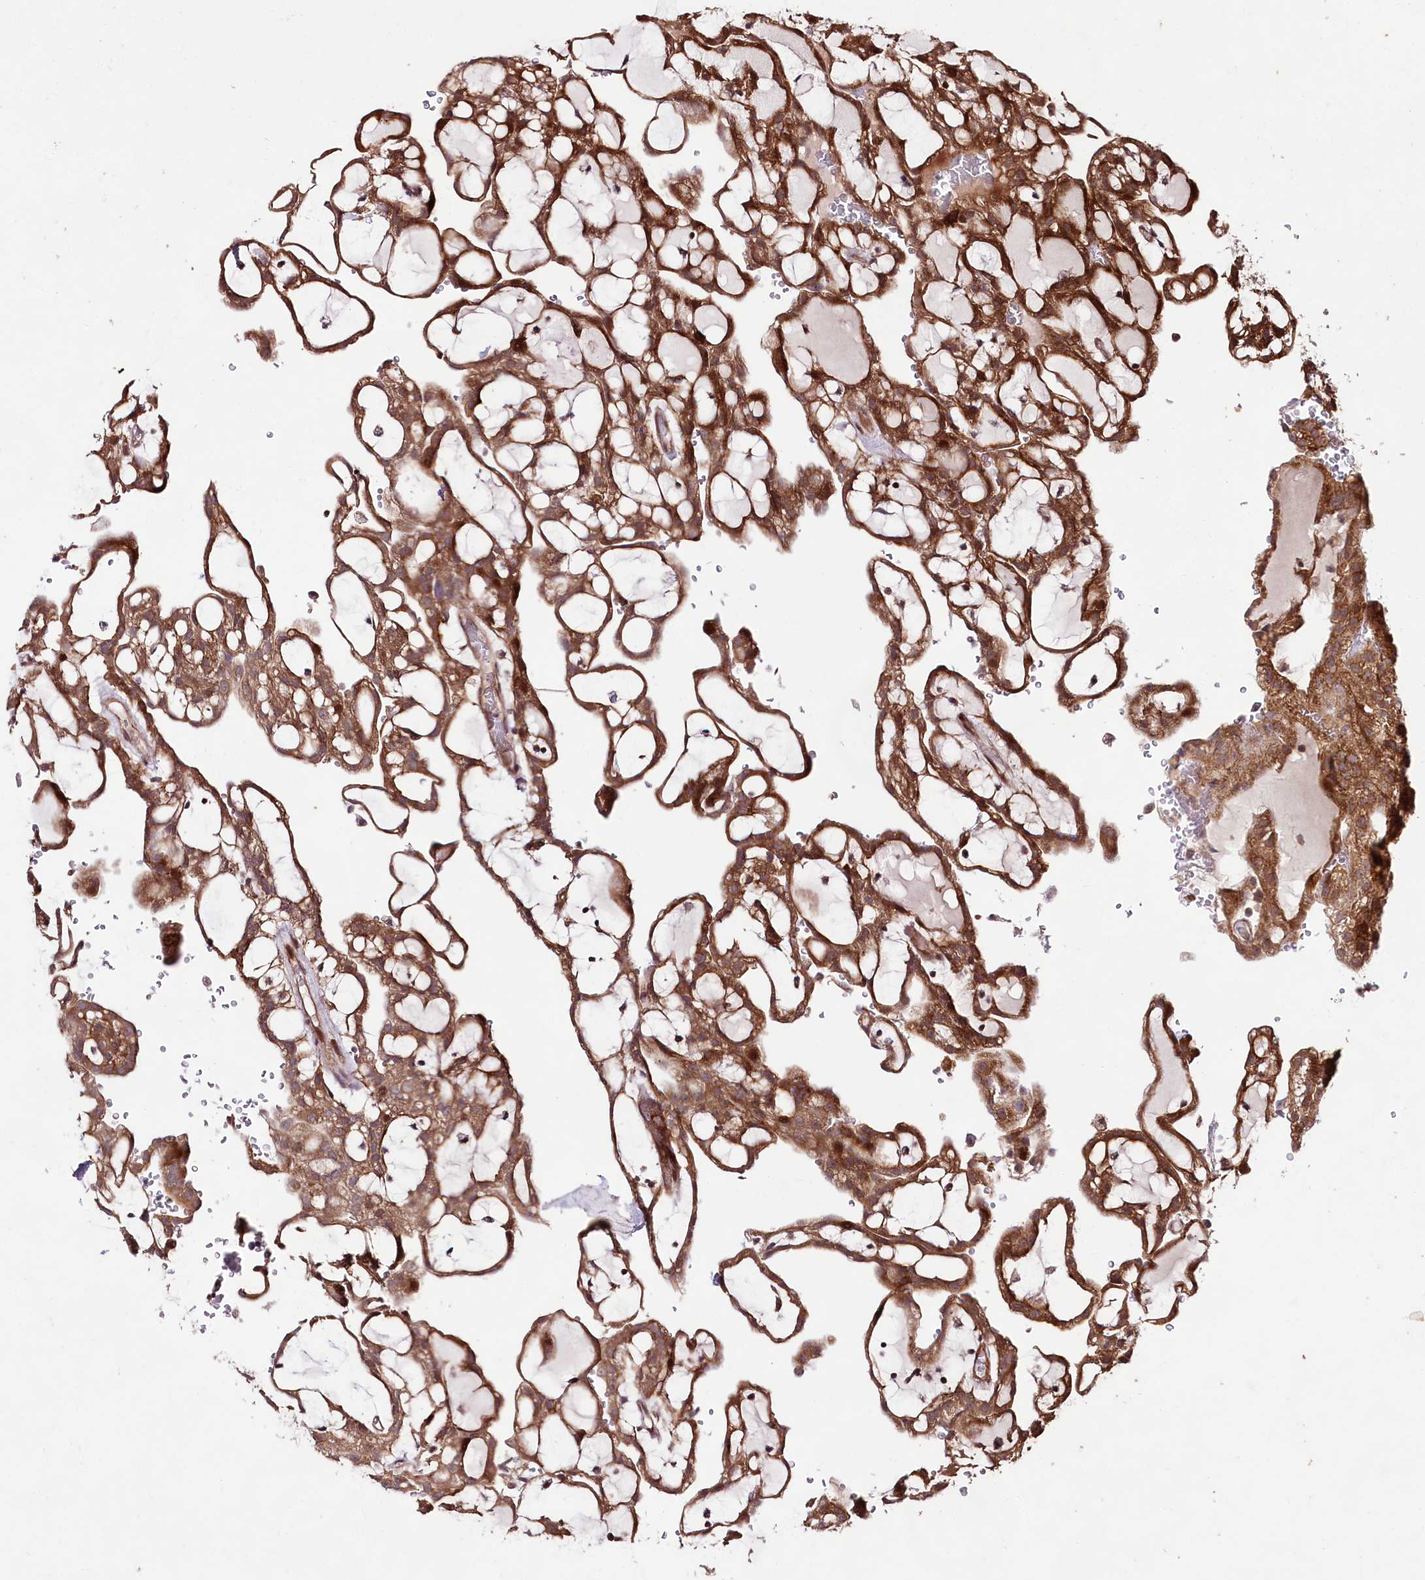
{"staining": {"intensity": "strong", "quantity": ">75%", "location": "cytoplasmic/membranous"}, "tissue": "renal cancer", "cell_type": "Tumor cells", "image_type": "cancer", "snomed": [{"axis": "morphology", "description": "Adenocarcinoma, NOS"}, {"axis": "topography", "description": "Kidney"}], "caption": "Renal adenocarcinoma was stained to show a protein in brown. There is high levels of strong cytoplasmic/membranous positivity in approximately >75% of tumor cells.", "gene": "PHLDB1", "patient": {"sex": "male", "age": 63}}